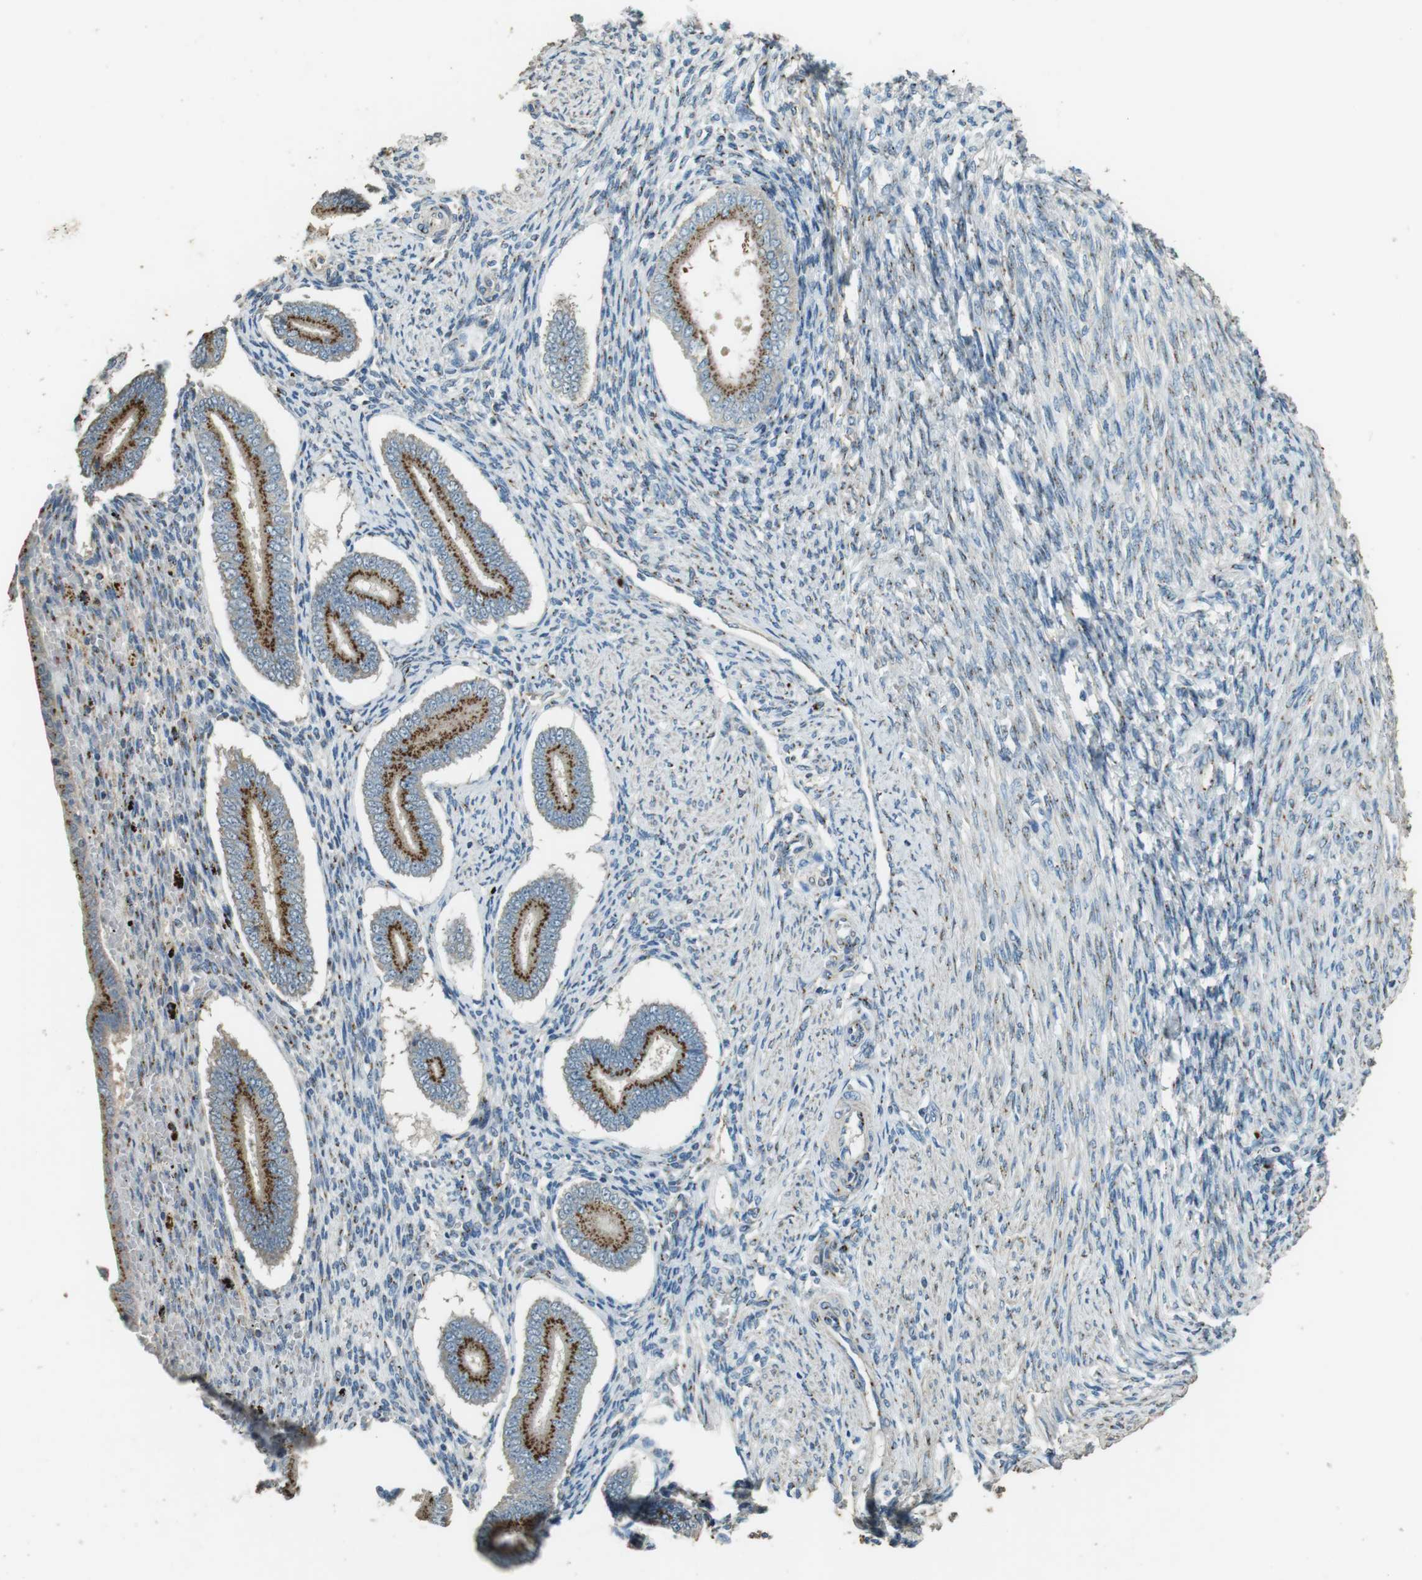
{"staining": {"intensity": "moderate", "quantity": ">75%", "location": "cytoplasmic/membranous"}, "tissue": "endometrium", "cell_type": "Cells in endometrial stroma", "image_type": "normal", "snomed": [{"axis": "morphology", "description": "Normal tissue, NOS"}, {"axis": "topography", "description": "Endometrium"}], "caption": "Immunohistochemistry image of unremarkable endometrium: endometrium stained using IHC reveals medium levels of moderate protein expression localized specifically in the cytoplasmic/membranous of cells in endometrial stroma, appearing as a cytoplasmic/membranous brown color.", "gene": "TMEM115", "patient": {"sex": "female", "age": 42}}